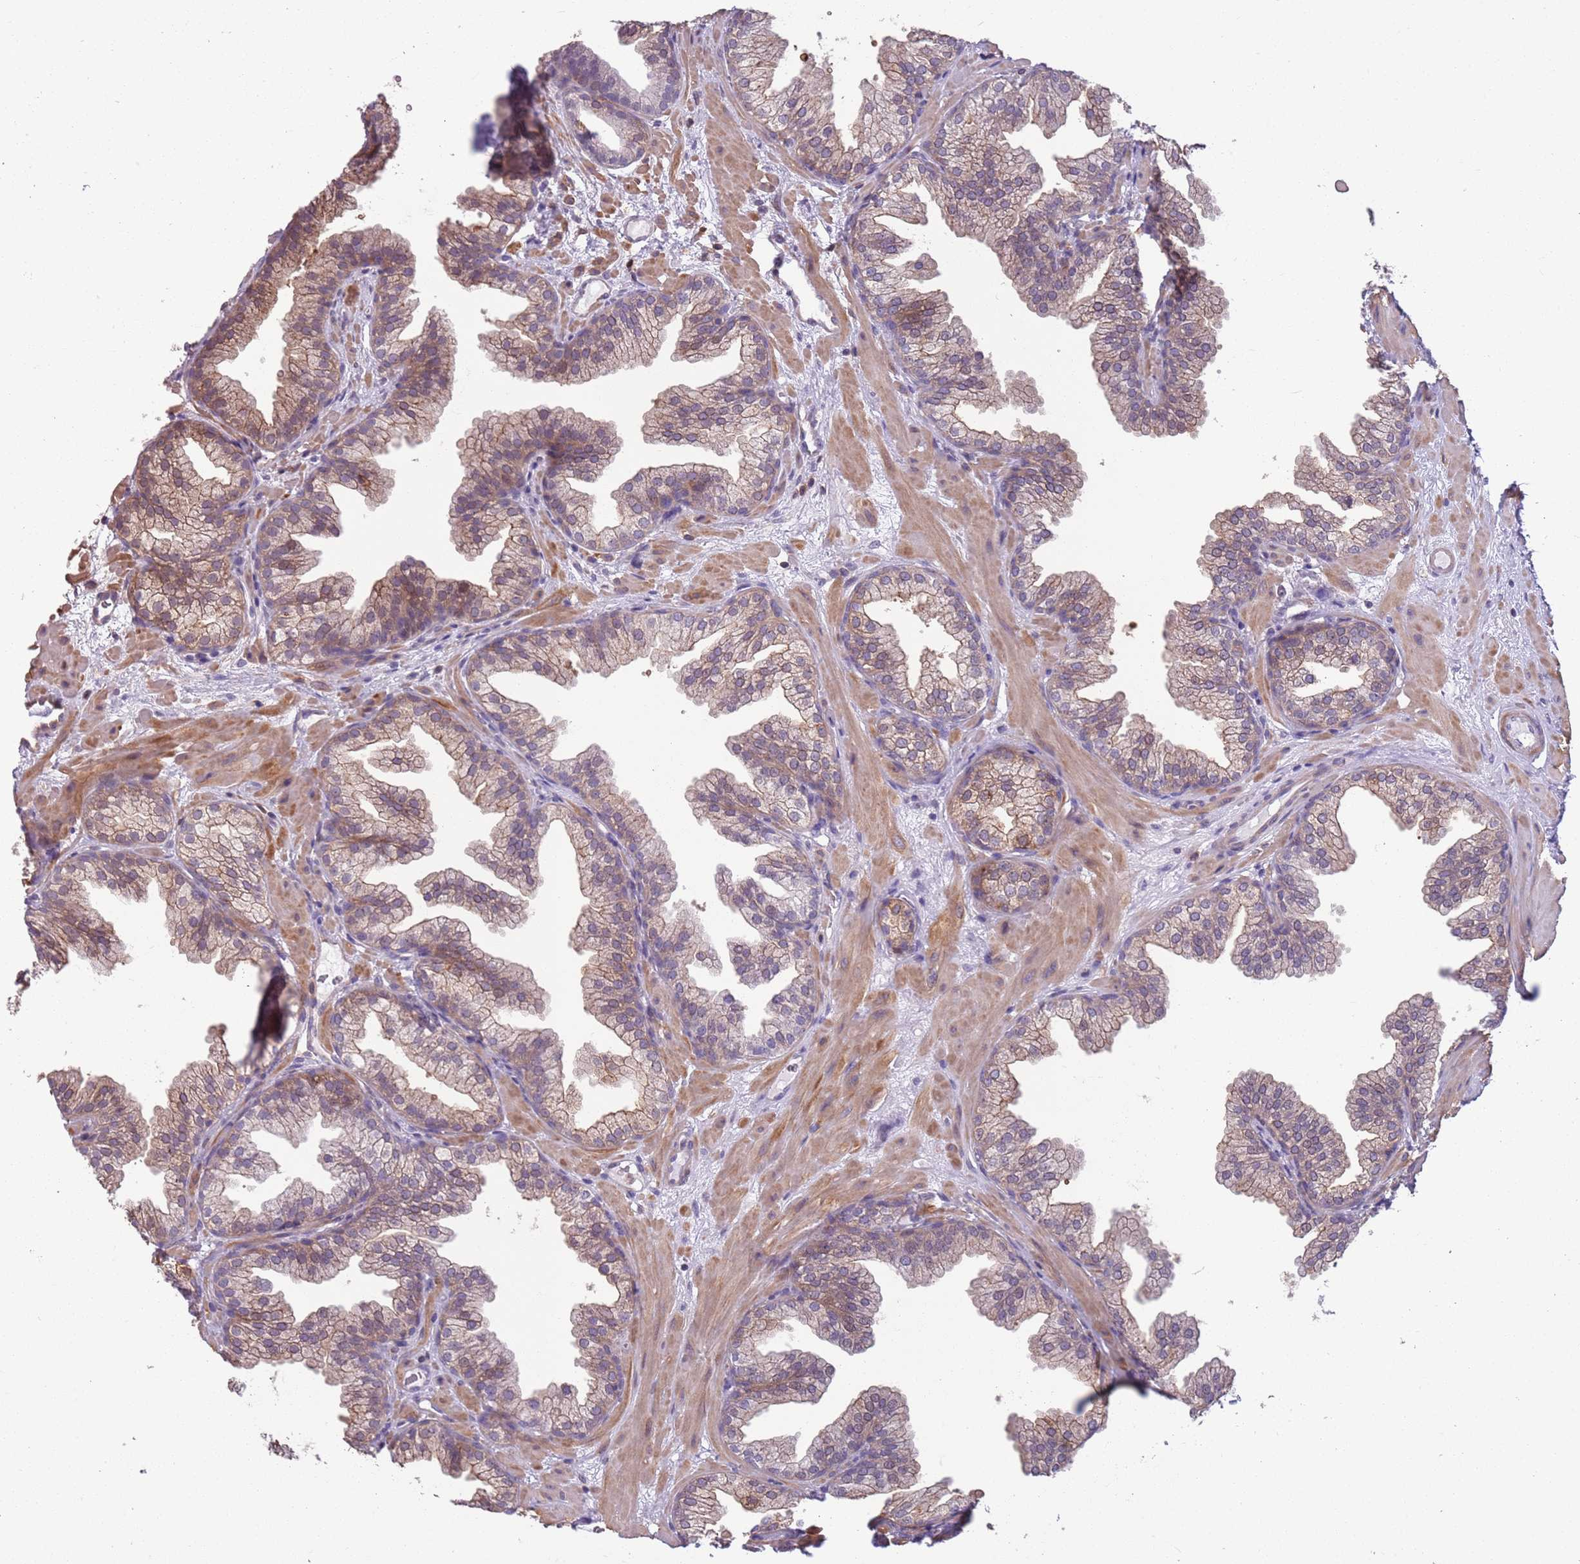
{"staining": {"intensity": "weak", "quantity": "25%-75%", "location": "cytoplasmic/membranous"}, "tissue": "prostate", "cell_type": "Glandular cells", "image_type": "normal", "snomed": [{"axis": "morphology", "description": "Normal tissue, NOS"}, {"axis": "topography", "description": "Prostate"}], "caption": "Immunohistochemical staining of benign human prostate demonstrates low levels of weak cytoplasmic/membranous expression in about 25%-75% of glandular cells.", "gene": "JAML", "patient": {"sex": "male", "age": 37}}